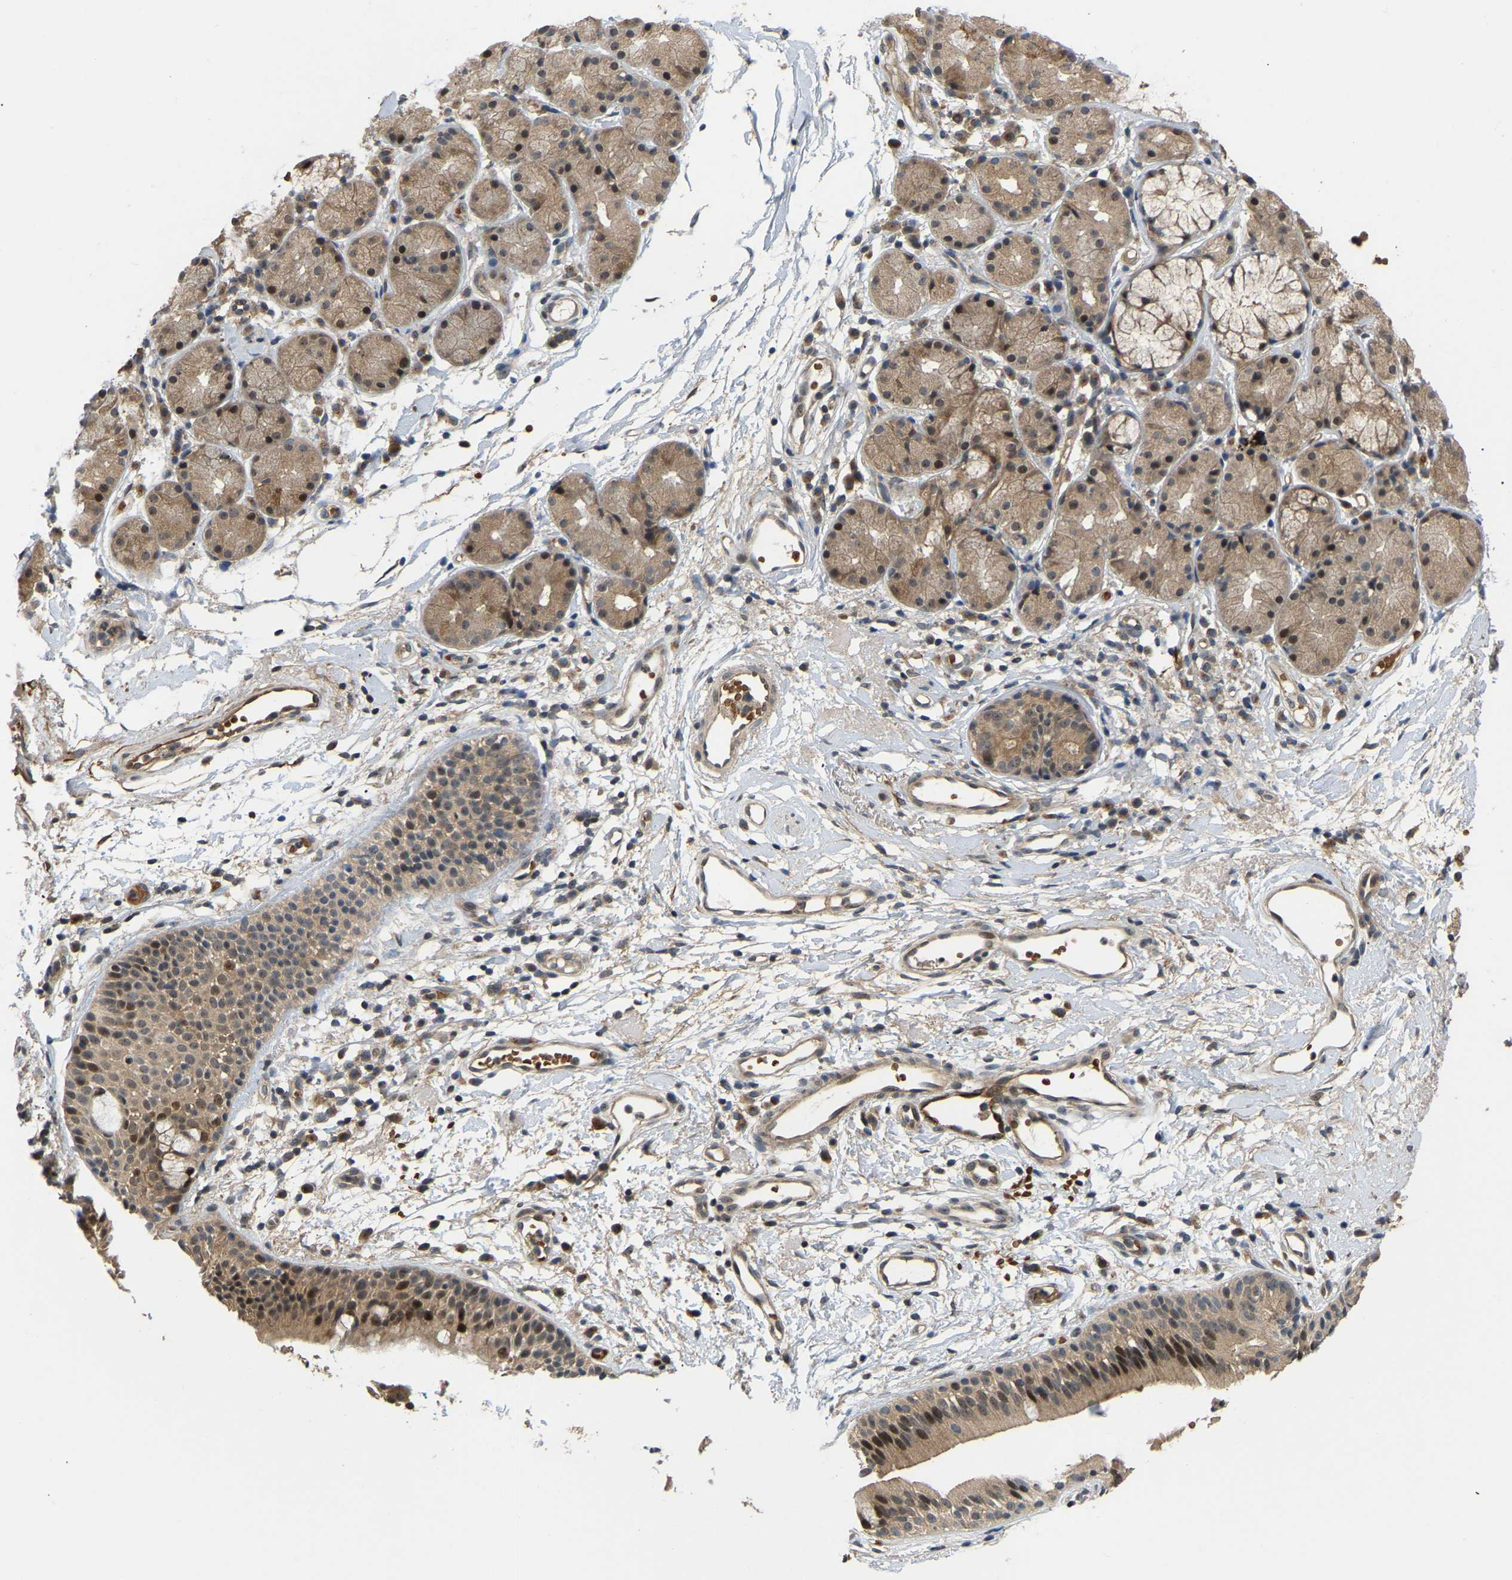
{"staining": {"intensity": "moderate", "quantity": ">75%", "location": "cytoplasmic/membranous,nuclear"}, "tissue": "nasopharynx", "cell_type": "Respiratory epithelial cells", "image_type": "normal", "snomed": [{"axis": "morphology", "description": "Normal tissue, NOS"}, {"axis": "morphology", "description": "Basal cell carcinoma"}, {"axis": "topography", "description": "Cartilage tissue"}, {"axis": "topography", "description": "Nasopharynx"}, {"axis": "topography", "description": "Oral tissue"}], "caption": "A micrograph of nasopharynx stained for a protein displays moderate cytoplasmic/membranous,nuclear brown staining in respiratory epithelial cells.", "gene": "LIMK2", "patient": {"sex": "female", "age": 77}}